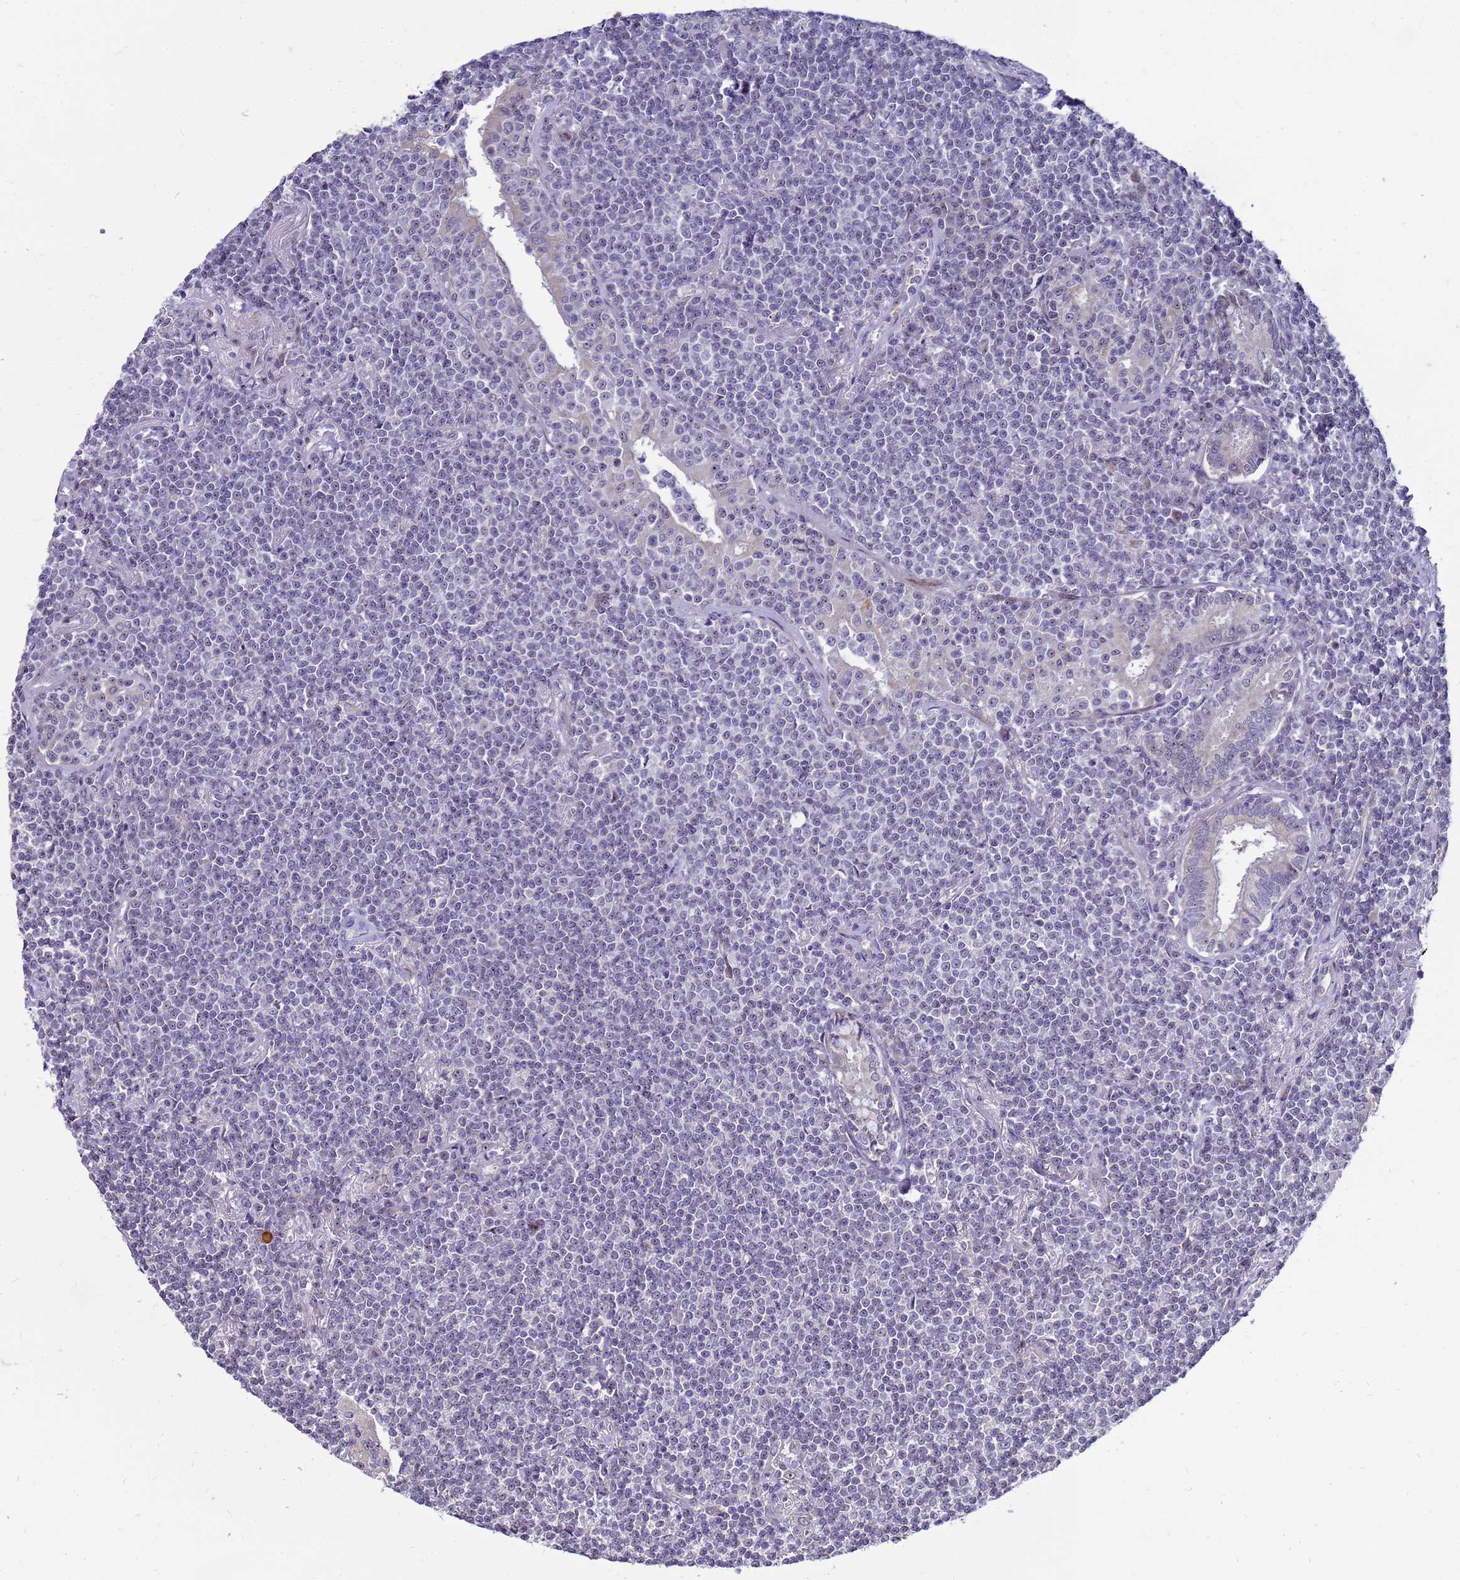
{"staining": {"intensity": "negative", "quantity": "none", "location": "none"}, "tissue": "lymphoma", "cell_type": "Tumor cells", "image_type": "cancer", "snomed": [{"axis": "morphology", "description": "Malignant lymphoma, non-Hodgkin's type, Low grade"}, {"axis": "topography", "description": "Lung"}], "caption": "IHC photomicrograph of low-grade malignant lymphoma, non-Hodgkin's type stained for a protein (brown), which reveals no positivity in tumor cells.", "gene": "RSPO1", "patient": {"sex": "female", "age": 71}}